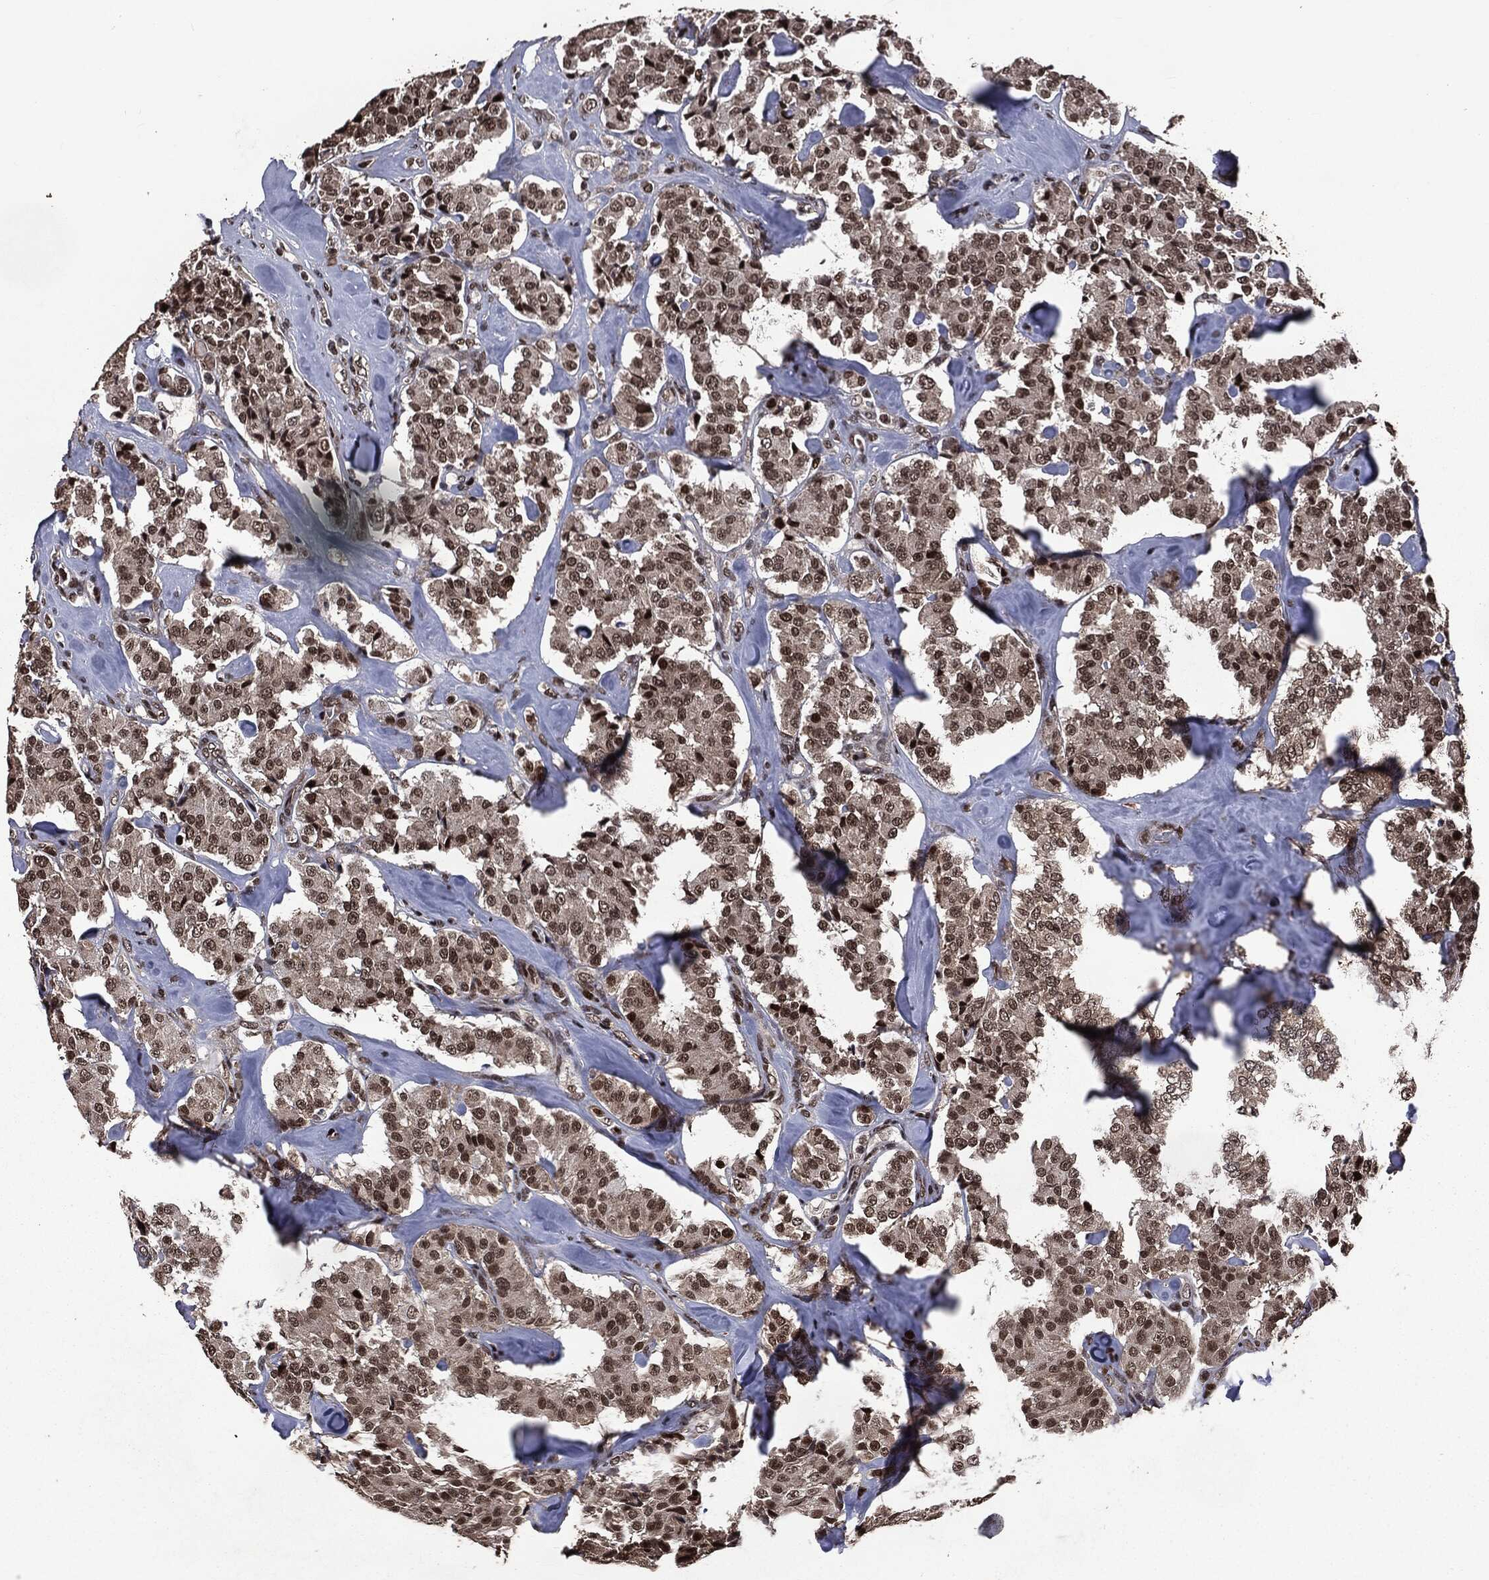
{"staining": {"intensity": "strong", "quantity": "25%-75%", "location": "nuclear"}, "tissue": "carcinoid", "cell_type": "Tumor cells", "image_type": "cancer", "snomed": [{"axis": "morphology", "description": "Carcinoid, malignant, NOS"}, {"axis": "topography", "description": "Pancreas"}], "caption": "Immunohistochemical staining of carcinoid displays high levels of strong nuclear expression in about 25%-75% of tumor cells.", "gene": "DVL2", "patient": {"sex": "male", "age": 41}}